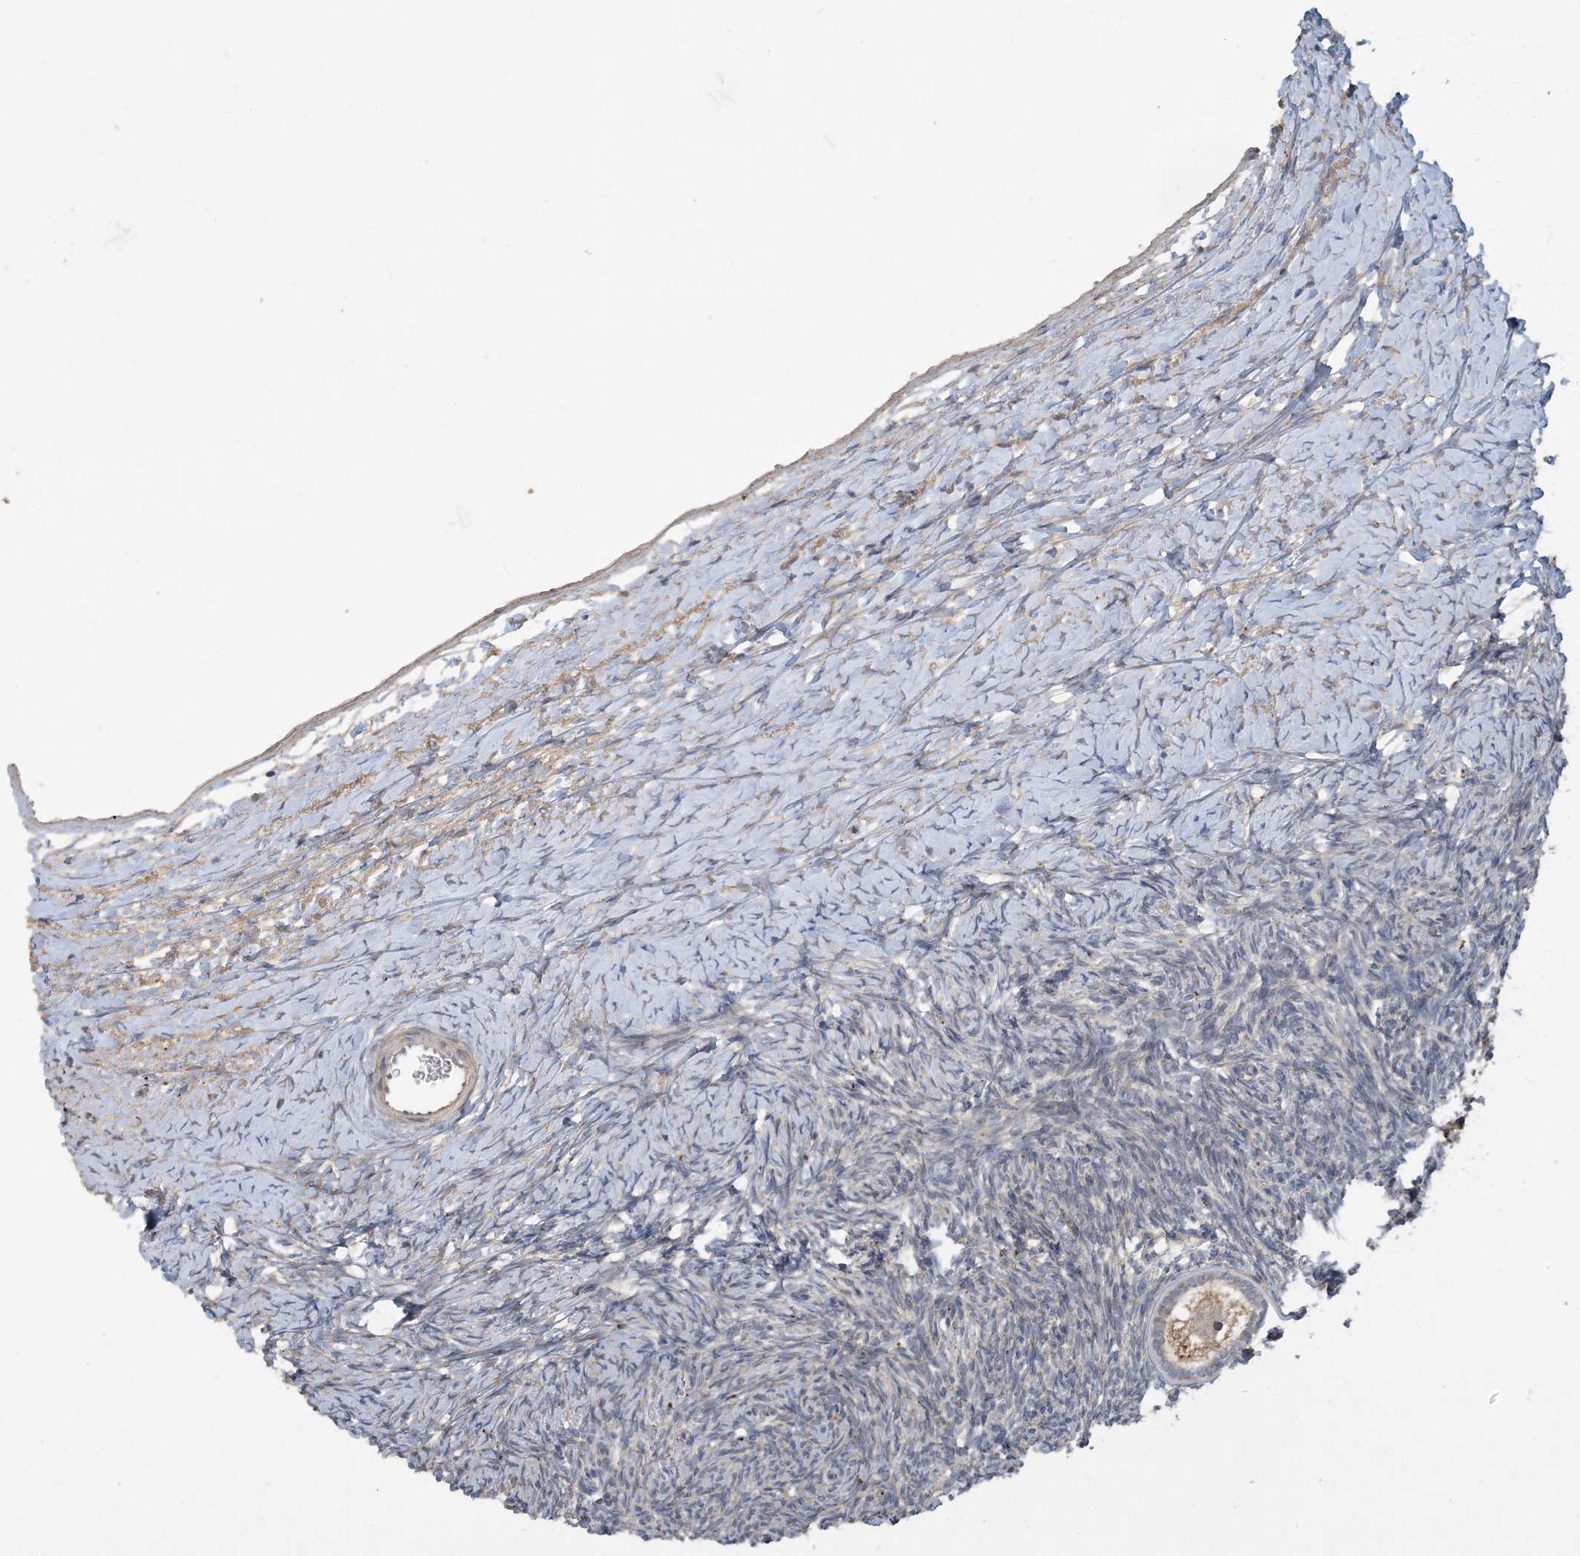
{"staining": {"intensity": "strong", "quantity": ">75%", "location": "cytoplasmic/membranous"}, "tissue": "ovary", "cell_type": "Follicle cells", "image_type": "normal", "snomed": [{"axis": "morphology", "description": "Normal tissue, NOS"}, {"axis": "morphology", "description": "Developmental malformation"}, {"axis": "topography", "description": "Ovary"}], "caption": "Benign ovary reveals strong cytoplasmic/membranous expression in about >75% of follicle cells (DAB = brown stain, brightfield microscopy at high magnification)..", "gene": "LTN1", "patient": {"sex": "female", "age": 39}}